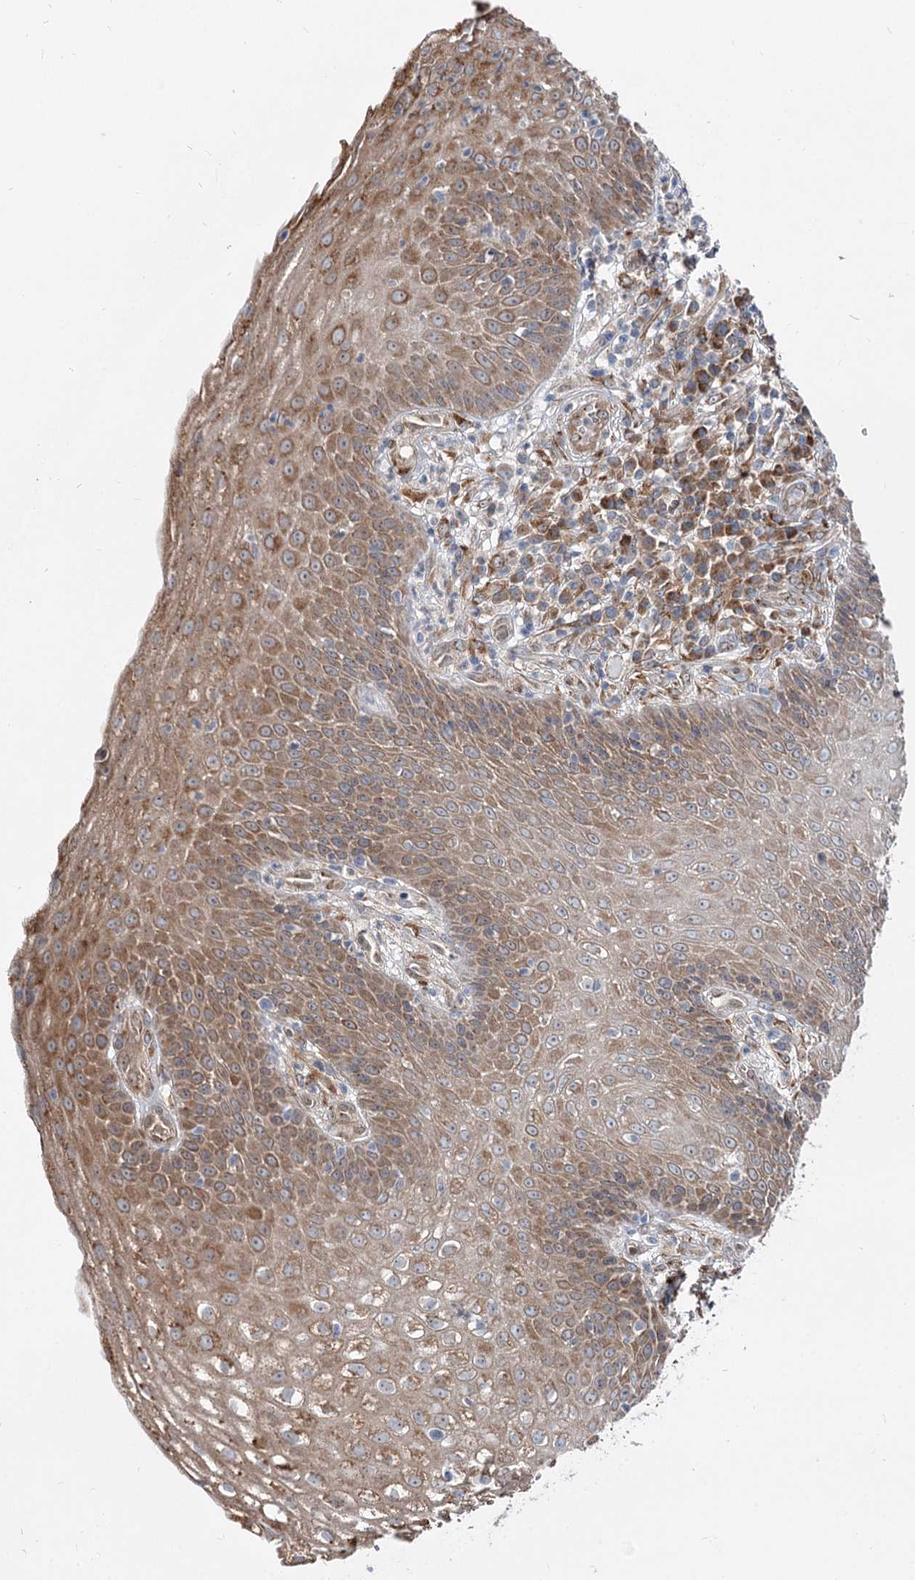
{"staining": {"intensity": "moderate", "quantity": ">75%", "location": "cytoplasmic/membranous"}, "tissue": "cervical cancer", "cell_type": "Tumor cells", "image_type": "cancer", "snomed": [{"axis": "morphology", "description": "Squamous cell carcinoma, NOS"}, {"axis": "topography", "description": "Cervix"}], "caption": "Squamous cell carcinoma (cervical) tissue exhibits moderate cytoplasmic/membranous positivity in about >75% of tumor cells (DAB IHC, brown staining for protein, blue staining for nuclei).", "gene": "SPART", "patient": {"sex": "female", "age": 34}}